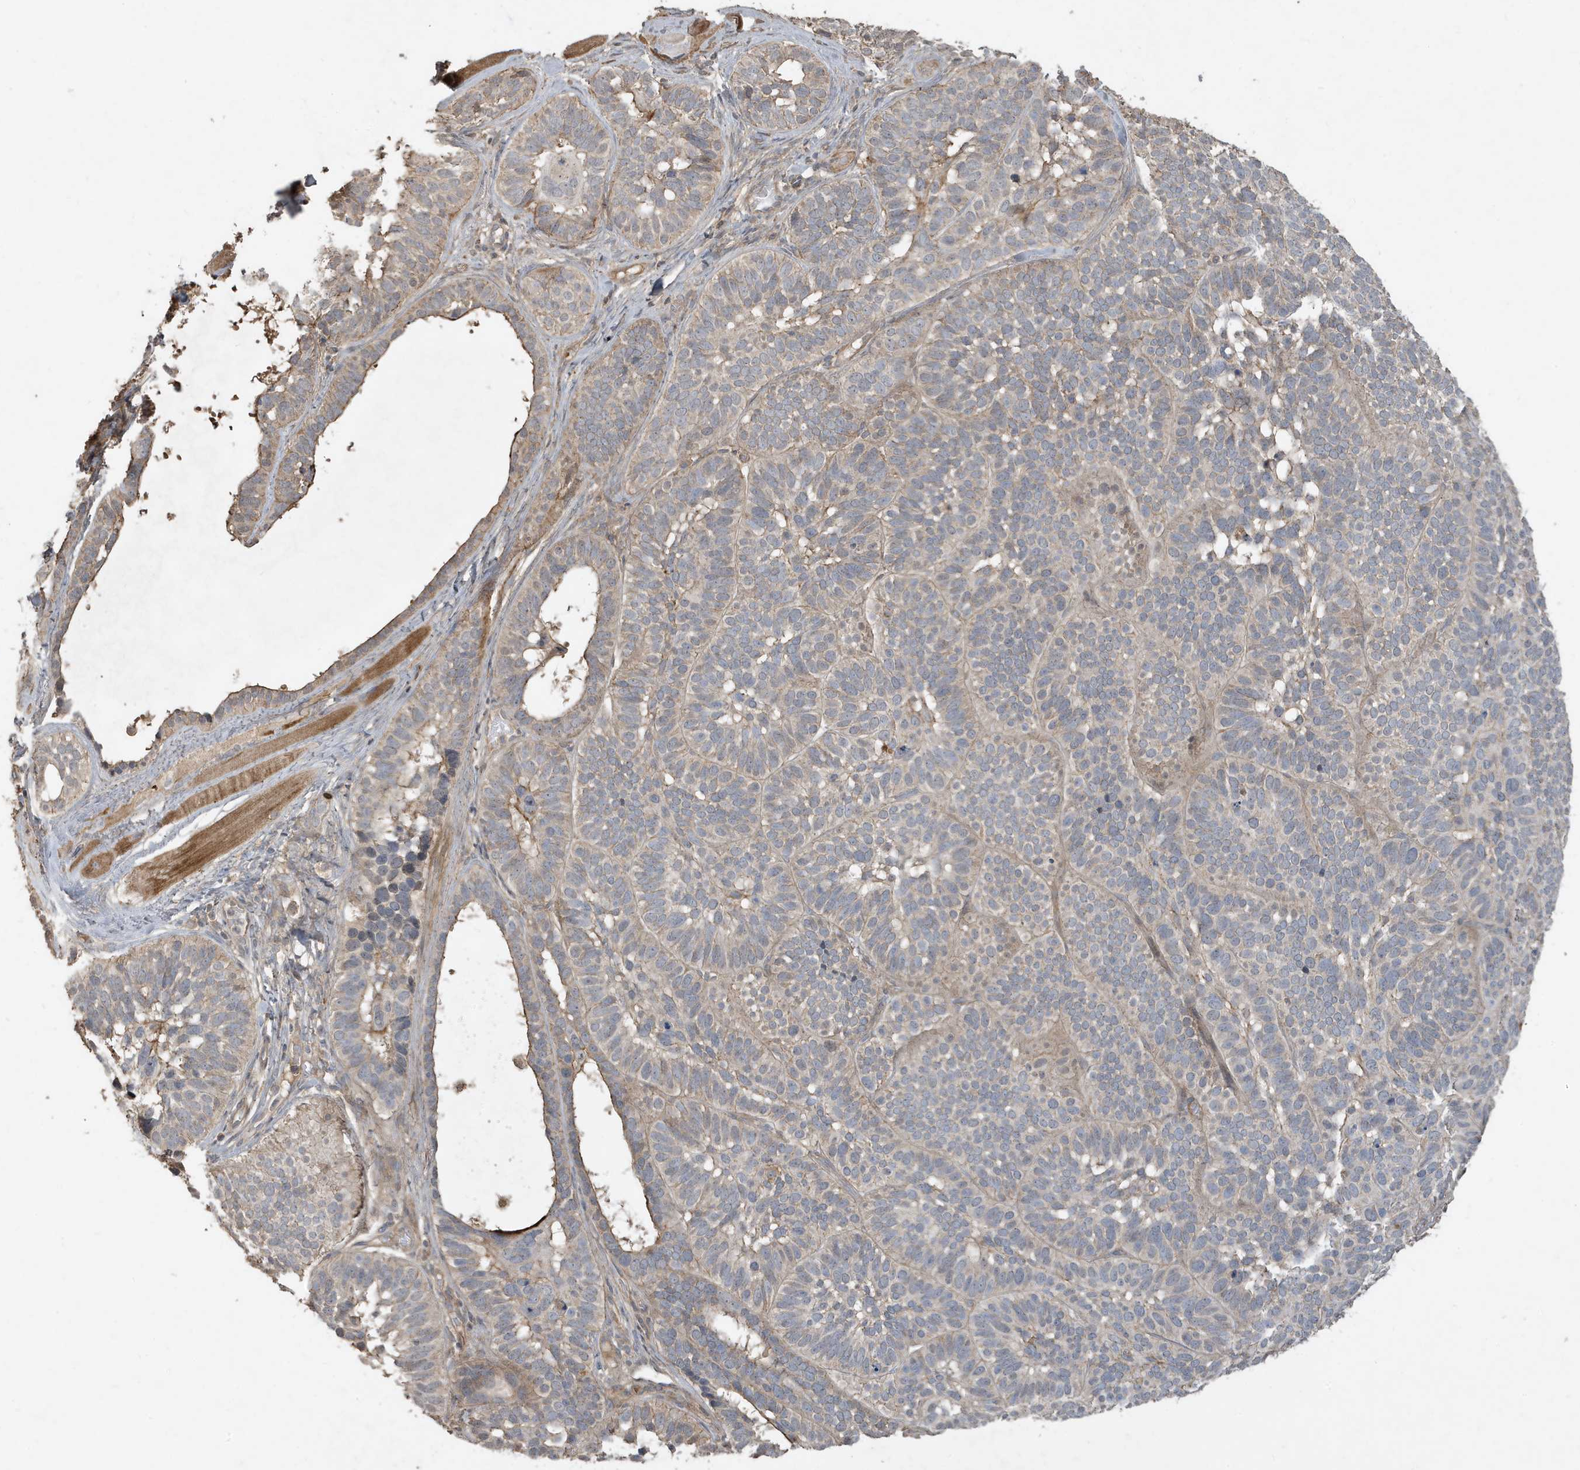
{"staining": {"intensity": "negative", "quantity": "none", "location": "none"}, "tissue": "skin cancer", "cell_type": "Tumor cells", "image_type": "cancer", "snomed": [{"axis": "morphology", "description": "Basal cell carcinoma"}, {"axis": "topography", "description": "Skin"}], "caption": "This photomicrograph is of skin basal cell carcinoma stained with immunohistochemistry to label a protein in brown with the nuclei are counter-stained blue. There is no staining in tumor cells.", "gene": "PRRT3", "patient": {"sex": "male", "age": 62}}